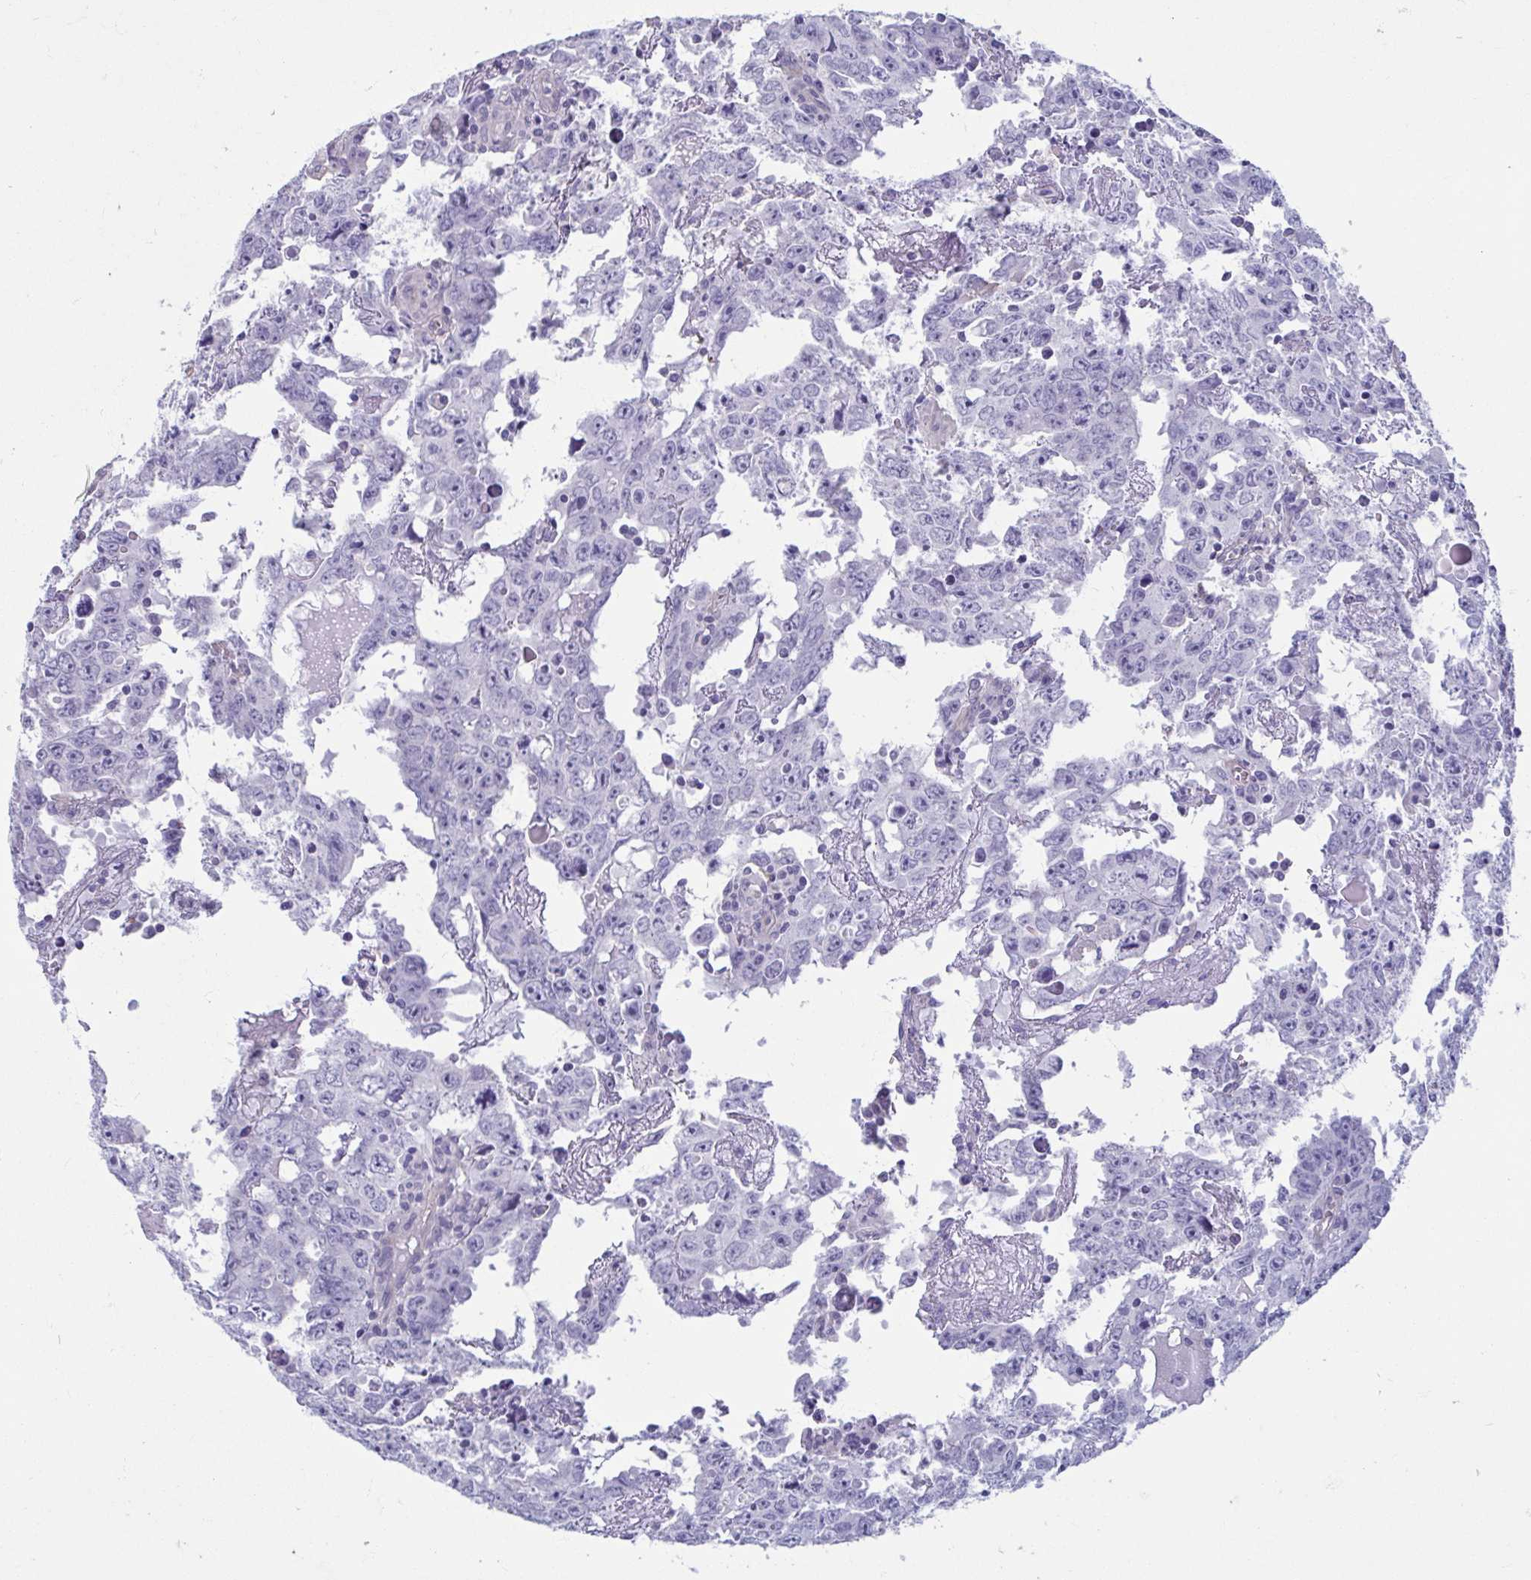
{"staining": {"intensity": "negative", "quantity": "none", "location": "none"}, "tissue": "testis cancer", "cell_type": "Tumor cells", "image_type": "cancer", "snomed": [{"axis": "morphology", "description": "Carcinoma, Embryonal, NOS"}, {"axis": "topography", "description": "Testis"}], "caption": "Histopathology image shows no protein positivity in tumor cells of testis cancer (embryonal carcinoma) tissue. (Stains: DAB (3,3'-diaminobenzidine) immunohistochemistry (IHC) with hematoxylin counter stain, Microscopy: brightfield microscopy at high magnification).", "gene": "MORC4", "patient": {"sex": "male", "age": 22}}